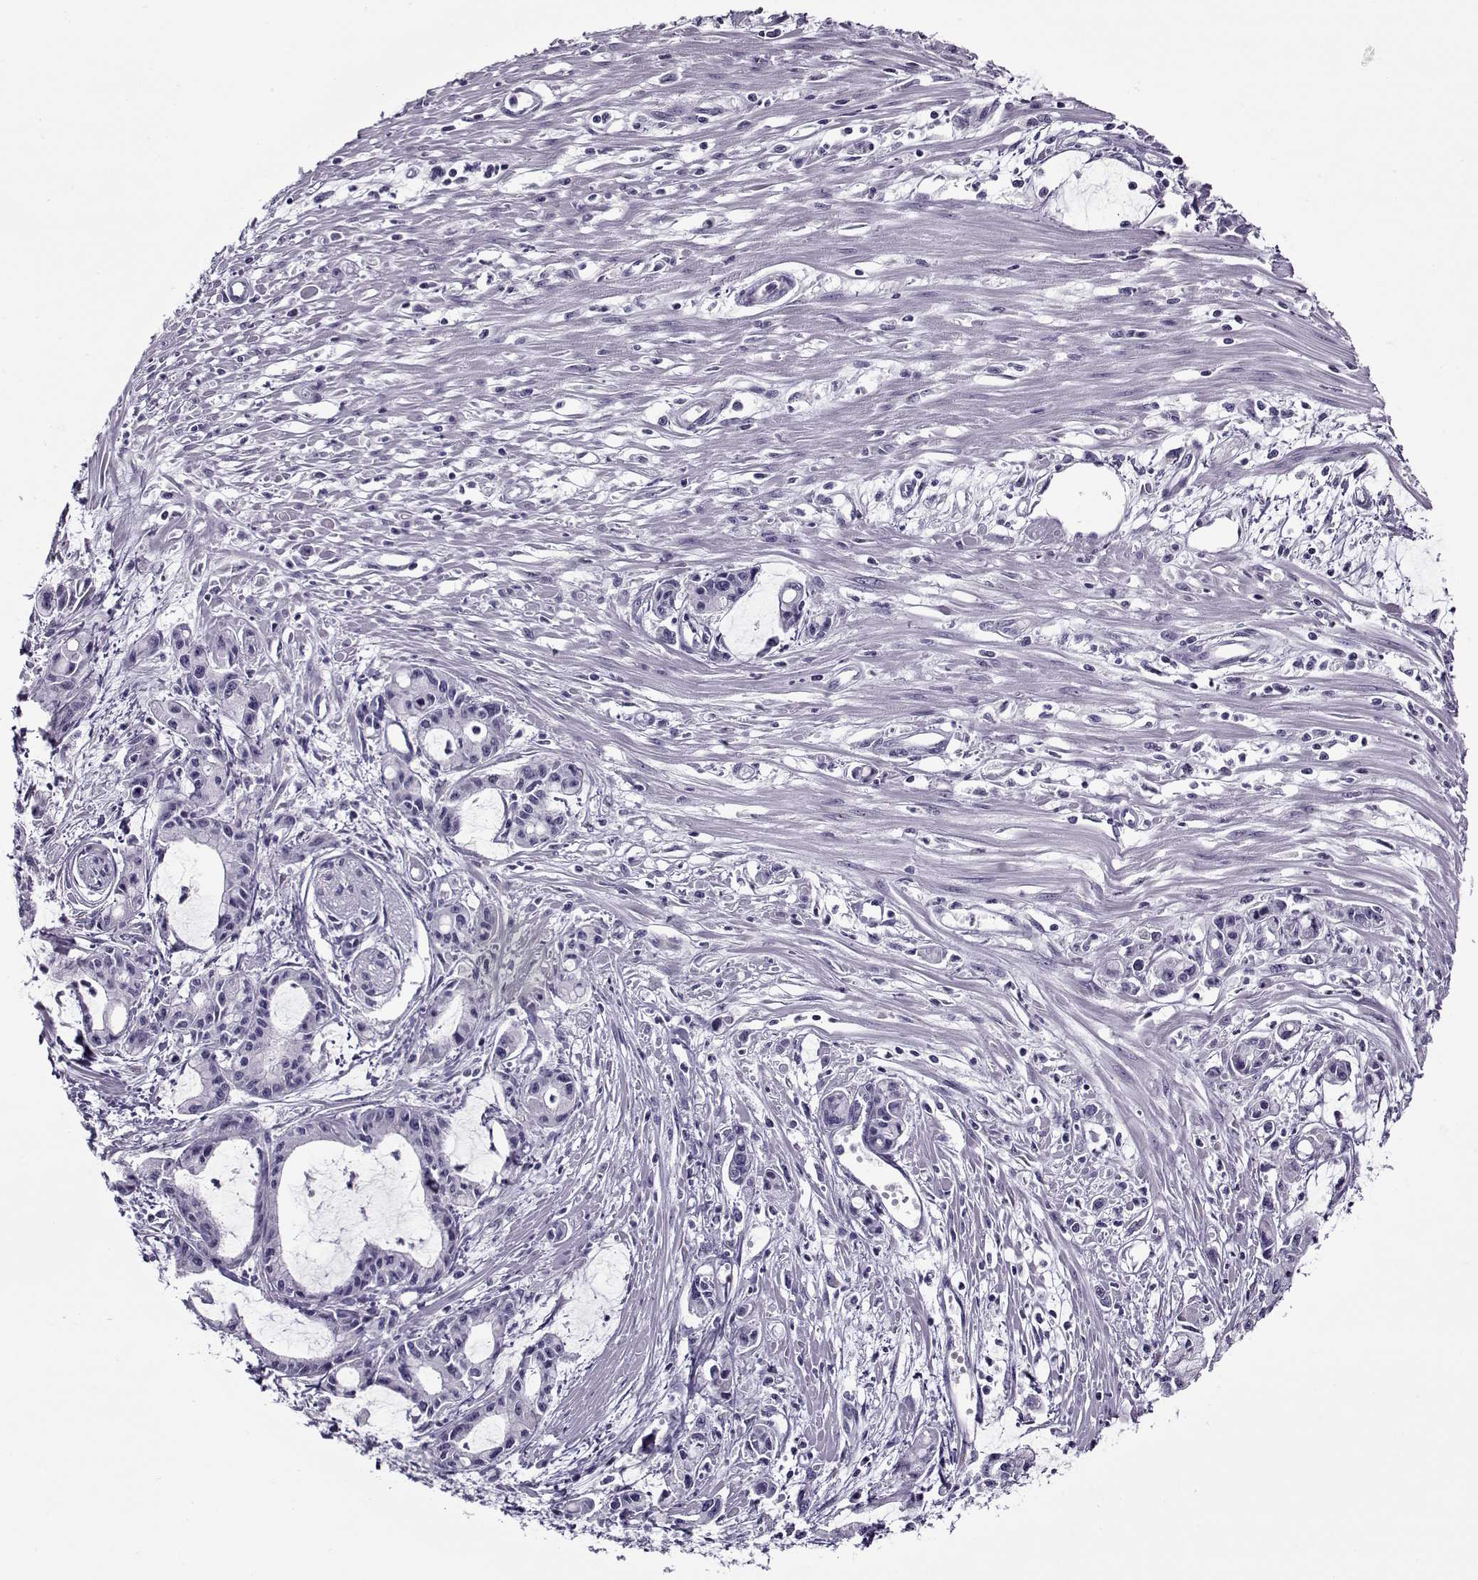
{"staining": {"intensity": "negative", "quantity": "none", "location": "none"}, "tissue": "pancreatic cancer", "cell_type": "Tumor cells", "image_type": "cancer", "snomed": [{"axis": "morphology", "description": "Adenocarcinoma, NOS"}, {"axis": "topography", "description": "Pancreas"}], "caption": "An immunohistochemistry (IHC) histopathology image of pancreatic adenocarcinoma is shown. There is no staining in tumor cells of pancreatic adenocarcinoma.", "gene": "GAGE2A", "patient": {"sex": "male", "age": 48}}